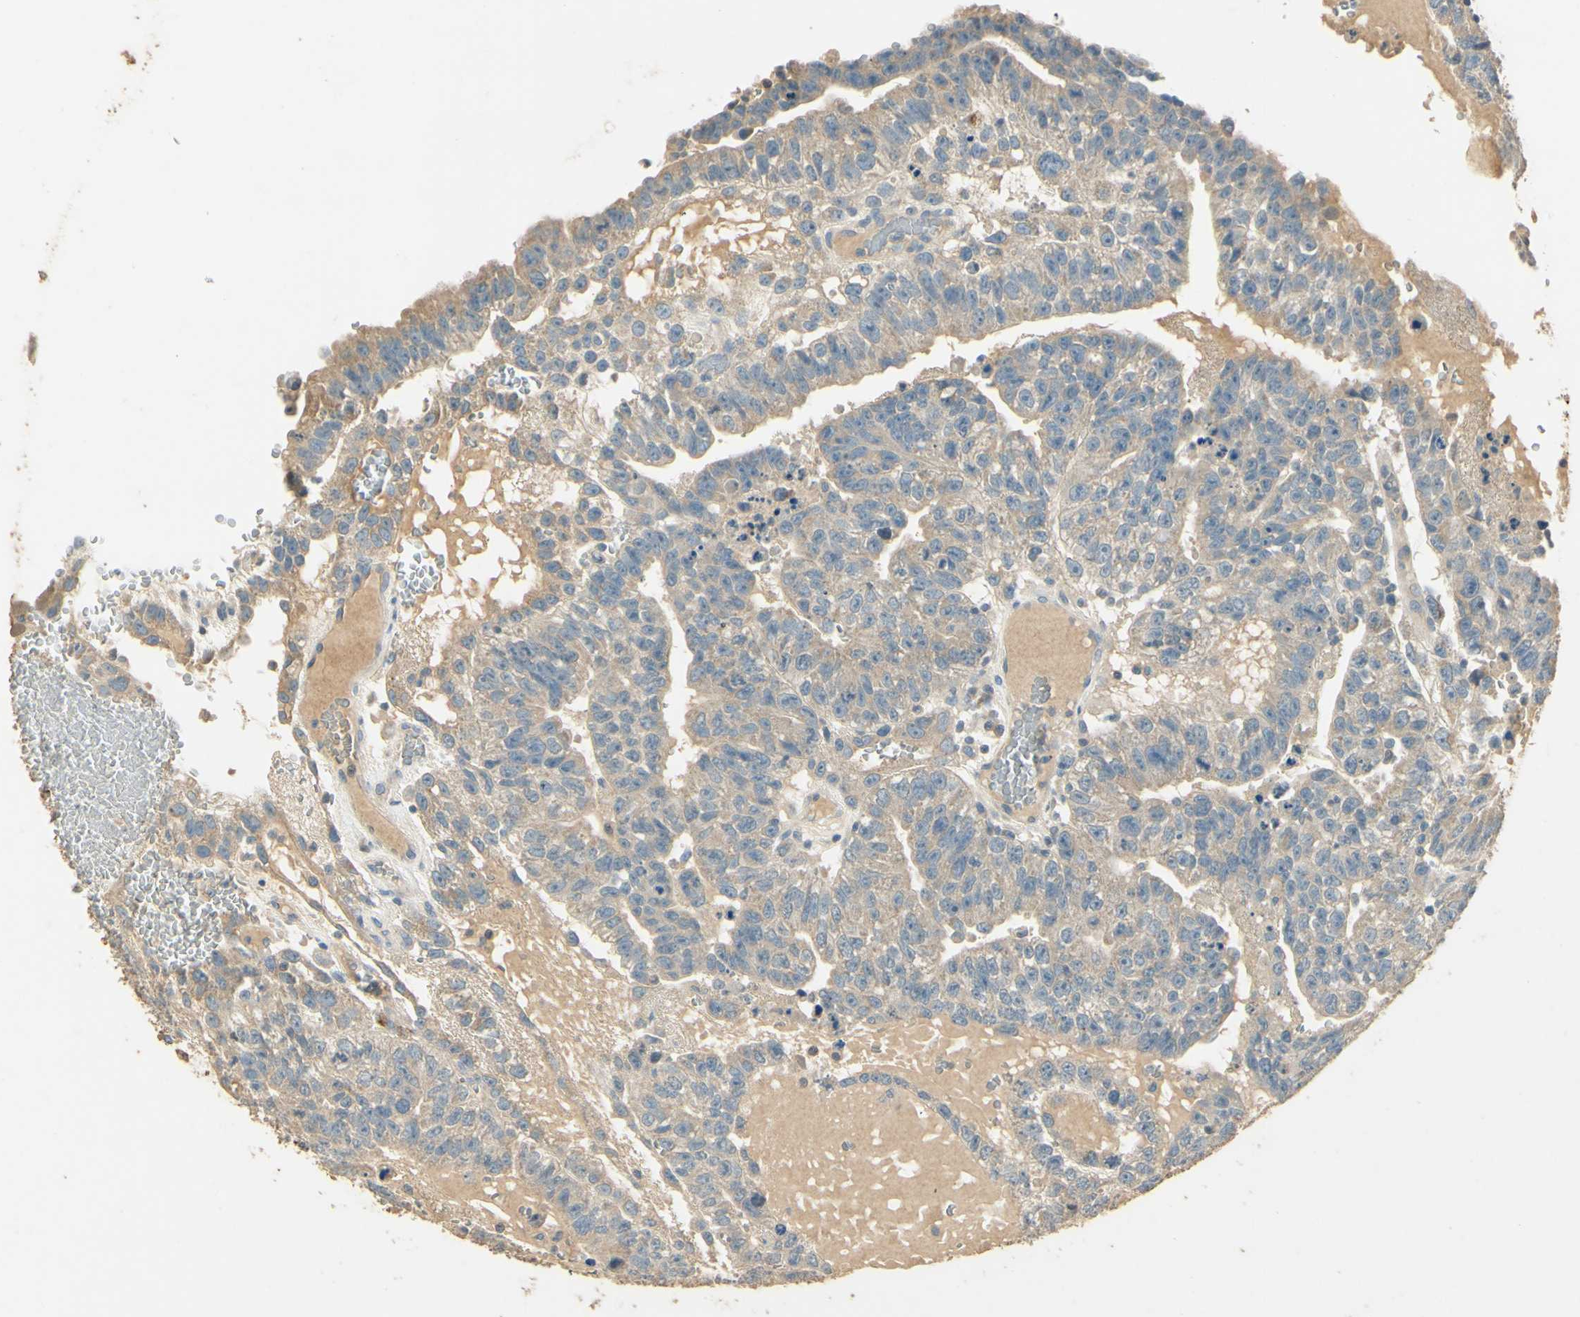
{"staining": {"intensity": "weak", "quantity": "<25%", "location": "cytoplasmic/membranous"}, "tissue": "testis cancer", "cell_type": "Tumor cells", "image_type": "cancer", "snomed": [{"axis": "morphology", "description": "Seminoma, NOS"}, {"axis": "morphology", "description": "Carcinoma, Embryonal, NOS"}, {"axis": "topography", "description": "Testis"}], "caption": "Testis cancer was stained to show a protein in brown. There is no significant positivity in tumor cells. The staining is performed using DAB brown chromogen with nuclei counter-stained in using hematoxylin.", "gene": "ARHGEF17", "patient": {"sex": "male", "age": 52}}